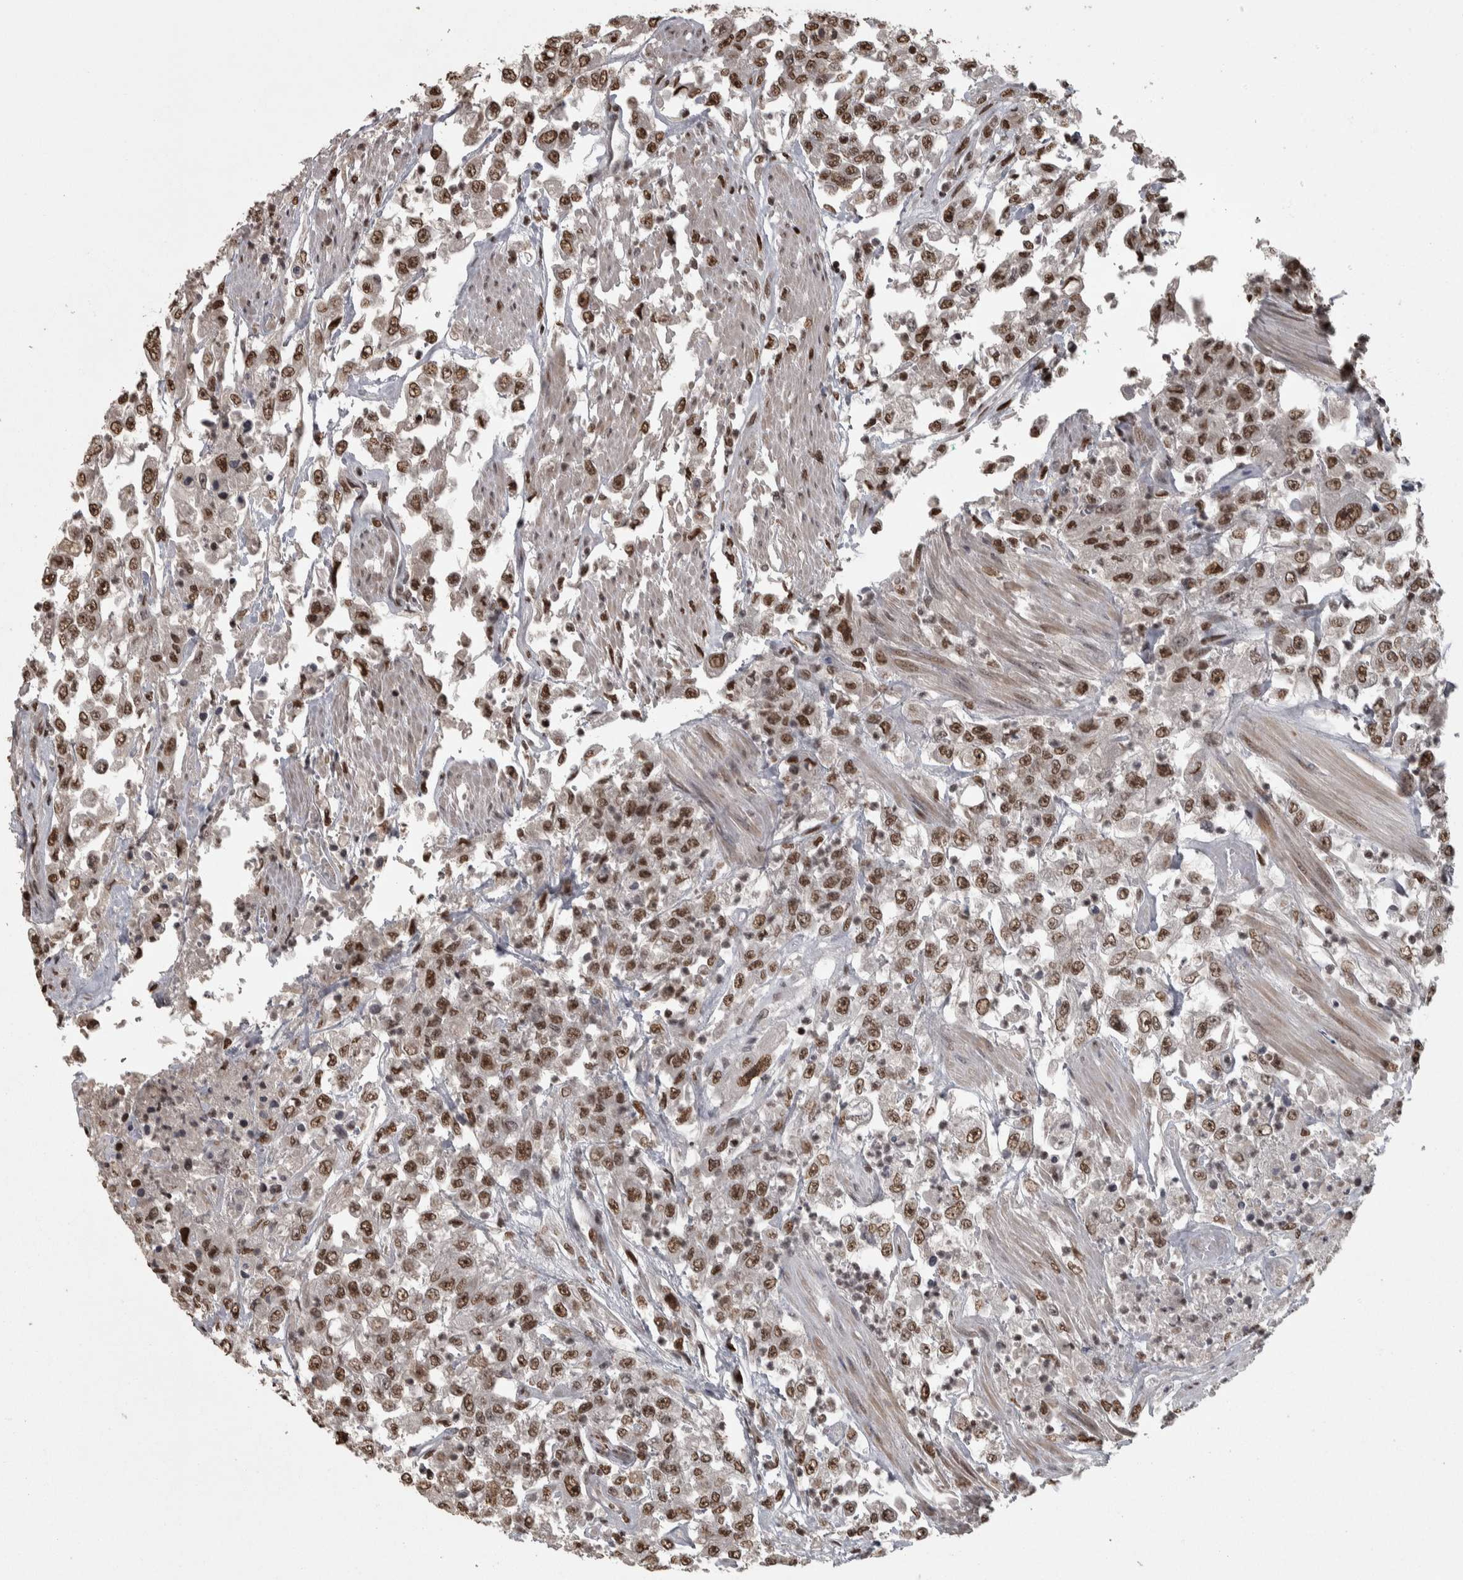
{"staining": {"intensity": "strong", "quantity": ">75%", "location": "nuclear"}, "tissue": "urothelial cancer", "cell_type": "Tumor cells", "image_type": "cancer", "snomed": [{"axis": "morphology", "description": "Urothelial carcinoma, High grade"}, {"axis": "topography", "description": "Urinary bladder"}], "caption": "Immunohistochemical staining of urothelial cancer demonstrates high levels of strong nuclear protein positivity in about >75% of tumor cells.", "gene": "ZFHX4", "patient": {"sex": "male", "age": 46}}